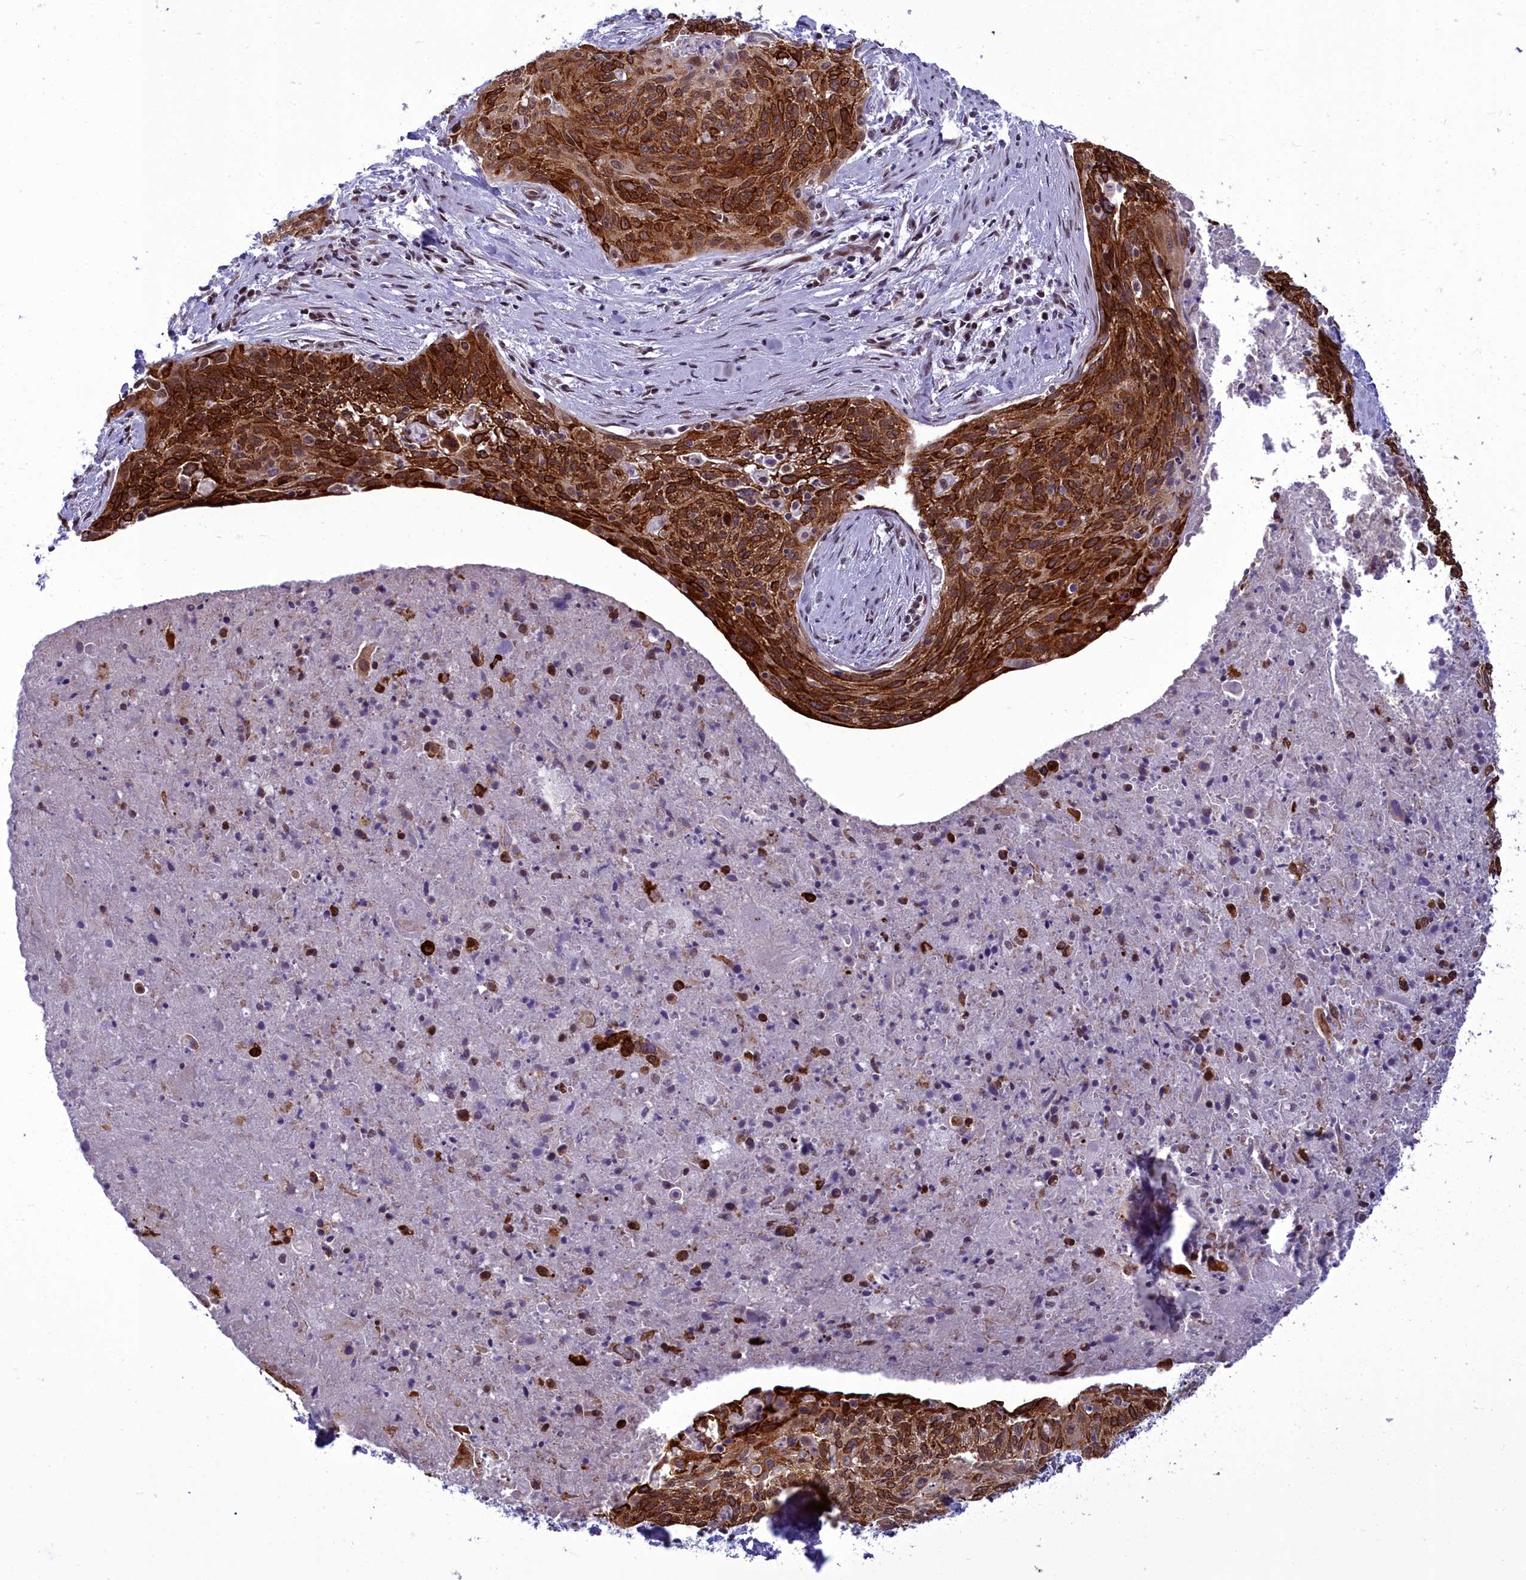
{"staining": {"intensity": "strong", "quantity": ">75%", "location": "cytoplasmic/membranous,nuclear"}, "tissue": "cervical cancer", "cell_type": "Tumor cells", "image_type": "cancer", "snomed": [{"axis": "morphology", "description": "Squamous cell carcinoma, NOS"}, {"axis": "topography", "description": "Cervix"}], "caption": "Protein staining of cervical cancer tissue reveals strong cytoplasmic/membranous and nuclear expression in about >75% of tumor cells.", "gene": "CEACAM19", "patient": {"sex": "female", "age": 55}}